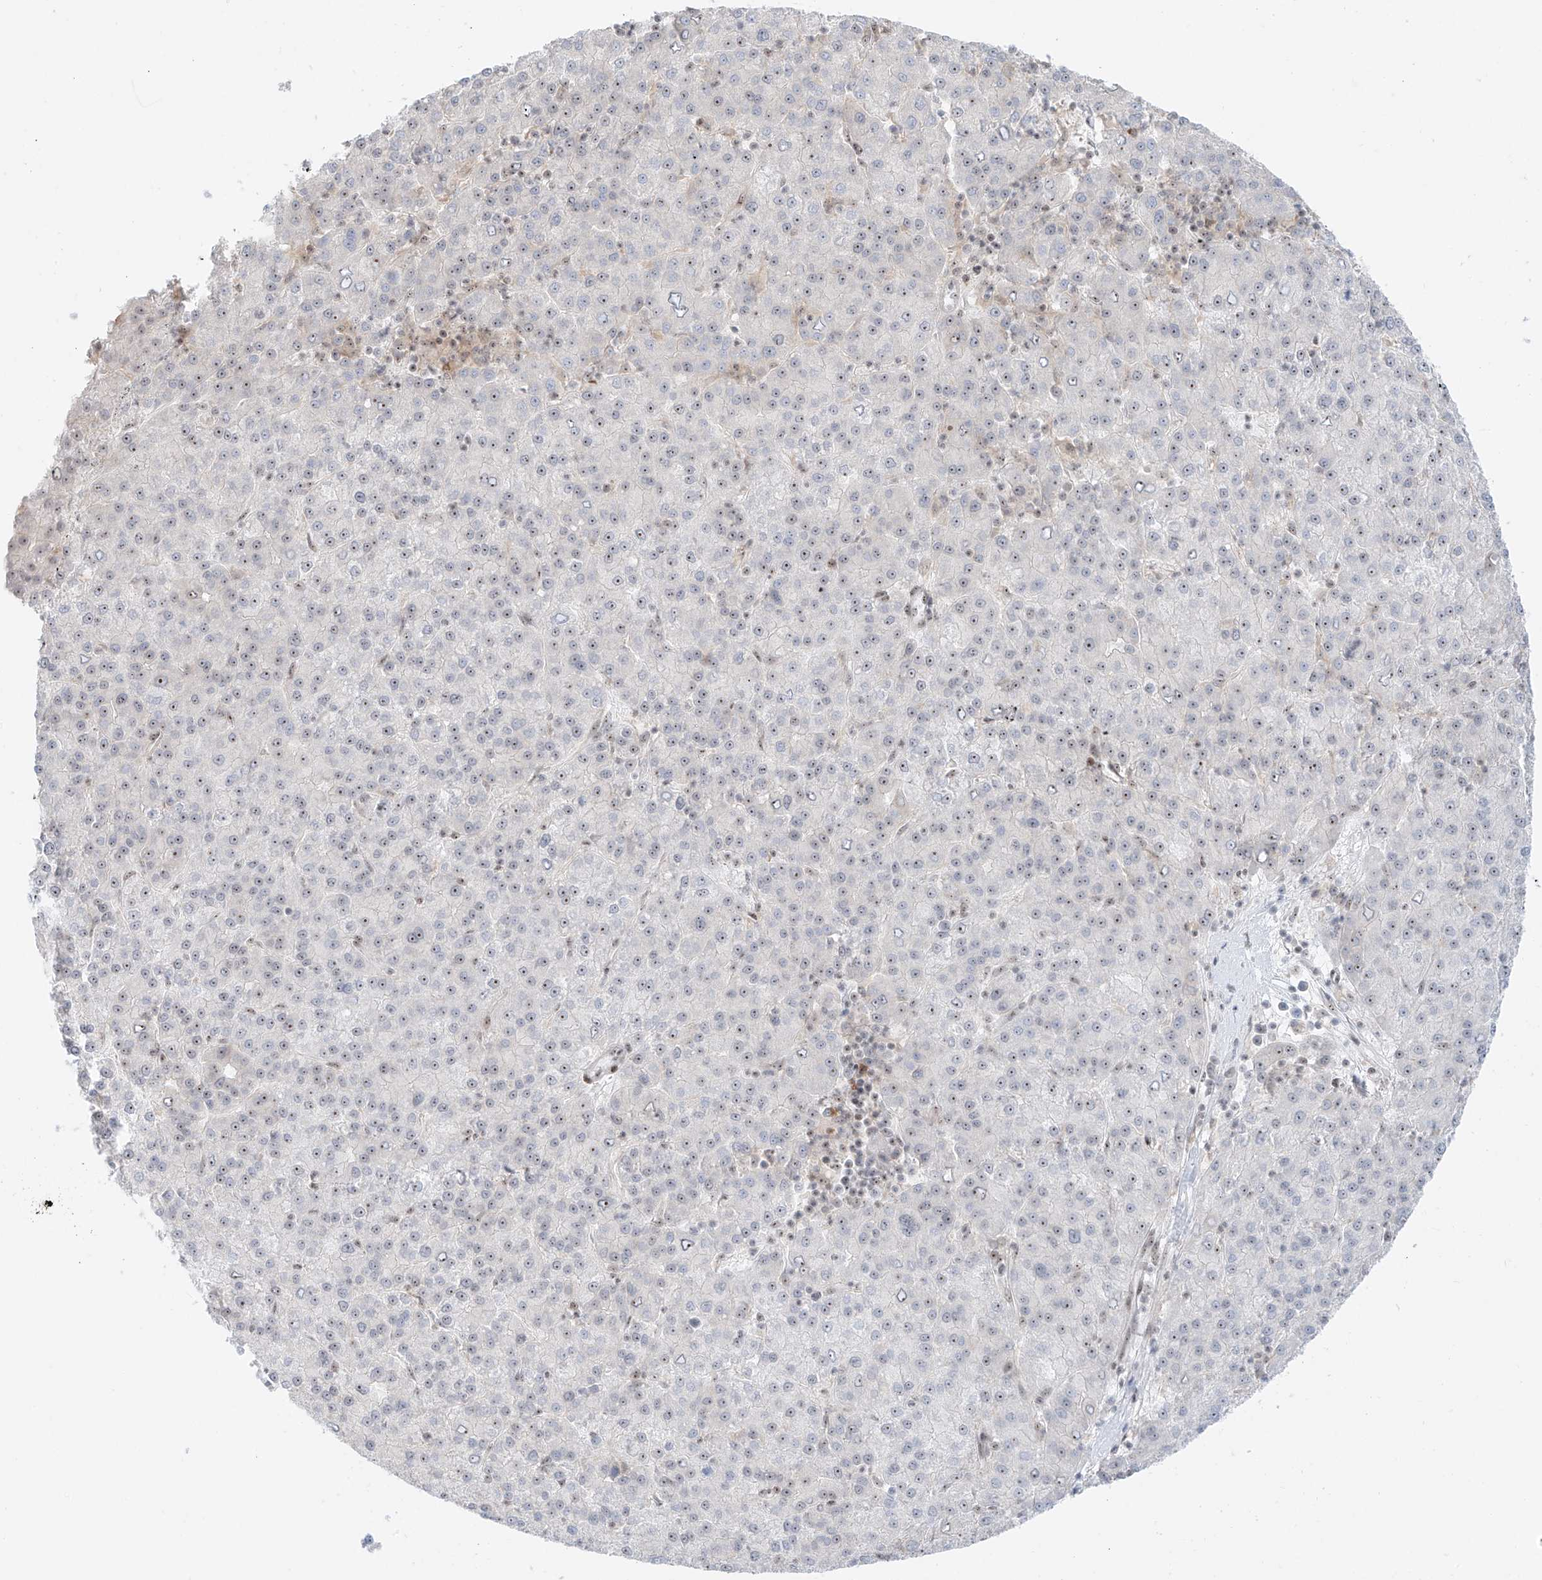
{"staining": {"intensity": "weak", "quantity": "<25%", "location": "nuclear"}, "tissue": "liver cancer", "cell_type": "Tumor cells", "image_type": "cancer", "snomed": [{"axis": "morphology", "description": "Carcinoma, Hepatocellular, NOS"}, {"axis": "topography", "description": "Liver"}], "caption": "The image demonstrates no significant positivity in tumor cells of liver hepatocellular carcinoma. (Brightfield microscopy of DAB (3,3'-diaminobenzidine) IHC at high magnification).", "gene": "ZNF512", "patient": {"sex": "female", "age": 58}}